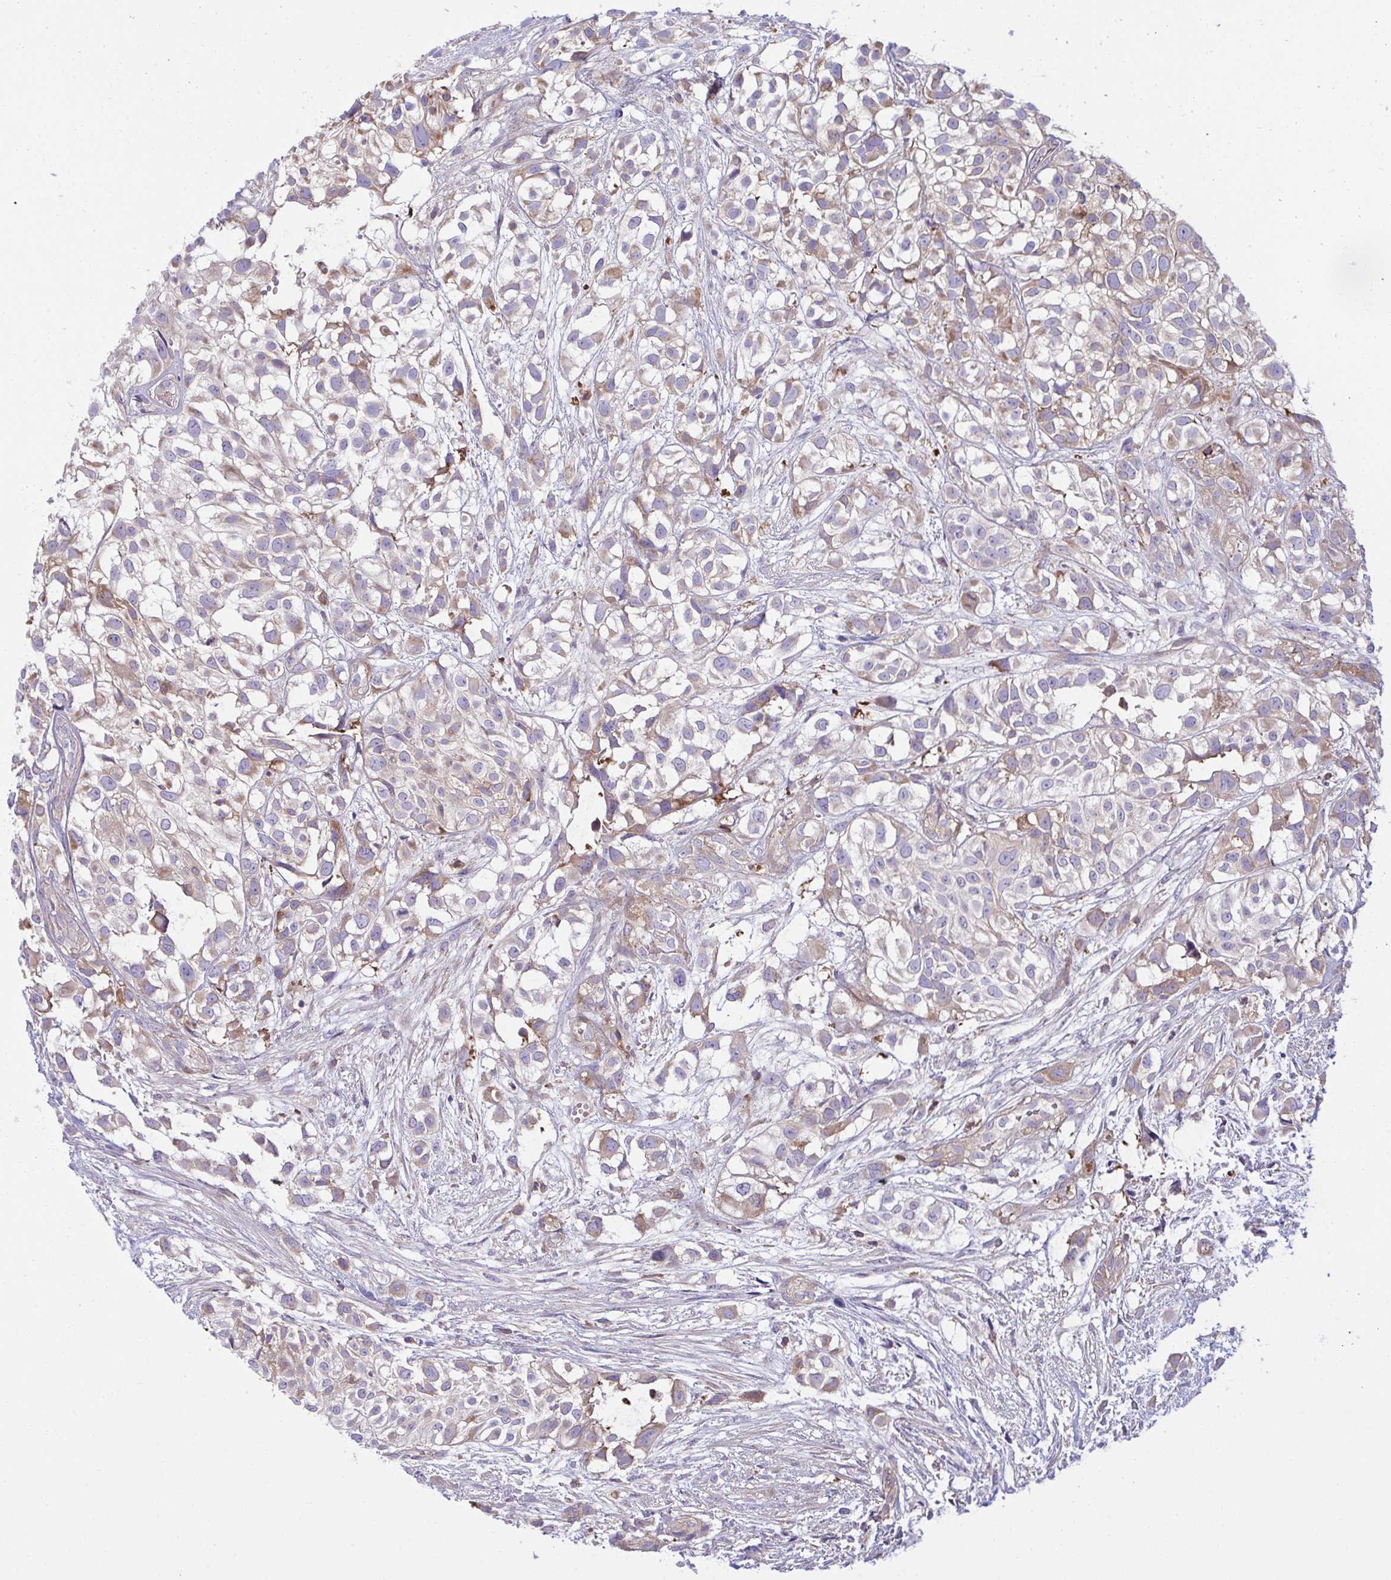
{"staining": {"intensity": "weak", "quantity": "25%-75%", "location": "cytoplasmic/membranous"}, "tissue": "urothelial cancer", "cell_type": "Tumor cells", "image_type": "cancer", "snomed": [{"axis": "morphology", "description": "Urothelial carcinoma, High grade"}, {"axis": "topography", "description": "Urinary bladder"}], "caption": "High-magnification brightfield microscopy of urothelial carcinoma (high-grade) stained with DAB (3,3'-diaminobenzidine) (brown) and counterstained with hematoxylin (blue). tumor cells exhibit weak cytoplasmic/membranous expression is appreciated in about25%-75% of cells. The protein of interest is shown in brown color, while the nuclei are stained blue.", "gene": "TSC22D3", "patient": {"sex": "male", "age": 56}}